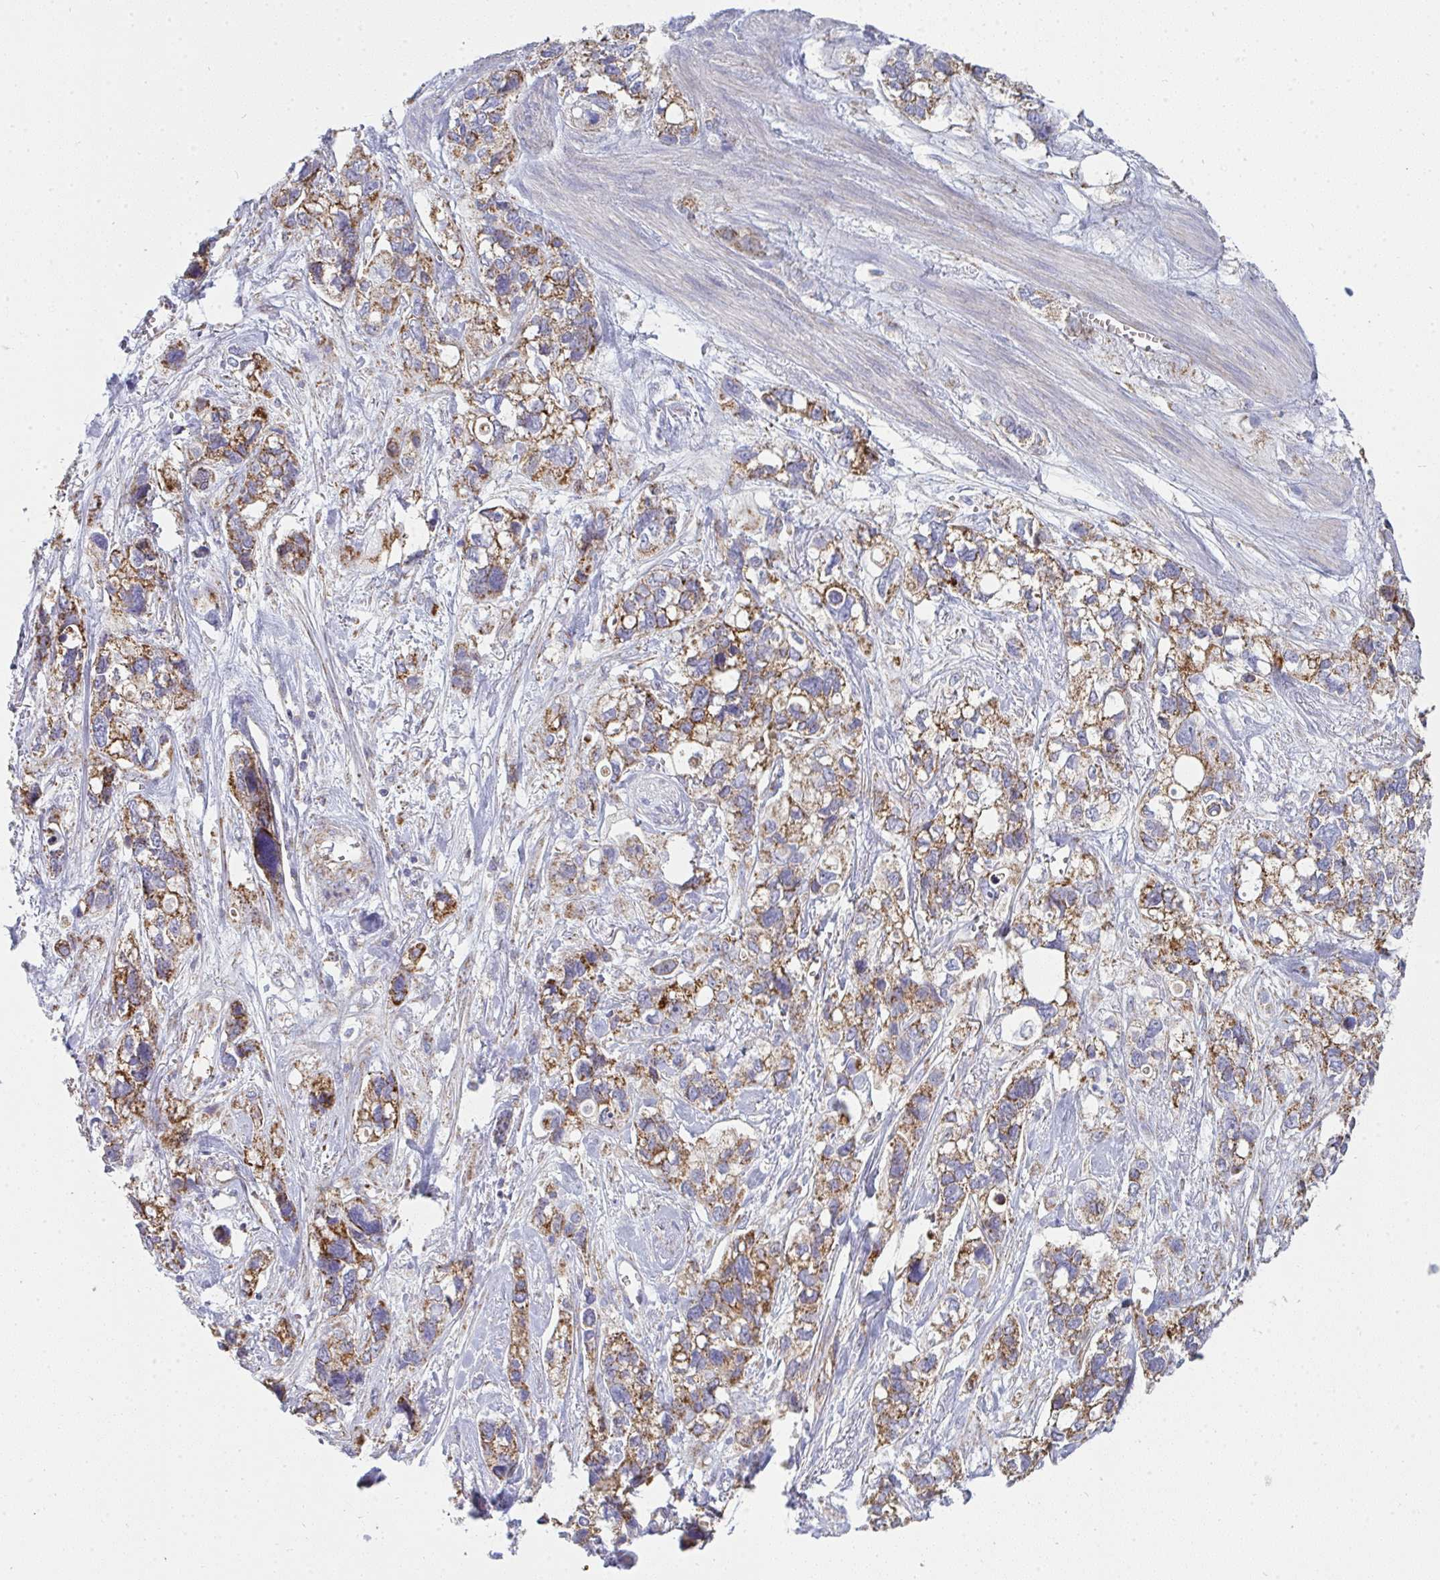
{"staining": {"intensity": "moderate", "quantity": ">75%", "location": "cytoplasmic/membranous"}, "tissue": "stomach cancer", "cell_type": "Tumor cells", "image_type": "cancer", "snomed": [{"axis": "morphology", "description": "Adenocarcinoma, NOS"}, {"axis": "topography", "description": "Stomach, upper"}], "caption": "Immunohistochemistry (IHC) (DAB) staining of adenocarcinoma (stomach) exhibits moderate cytoplasmic/membranous protein positivity in about >75% of tumor cells.", "gene": "FAHD1", "patient": {"sex": "female", "age": 81}}